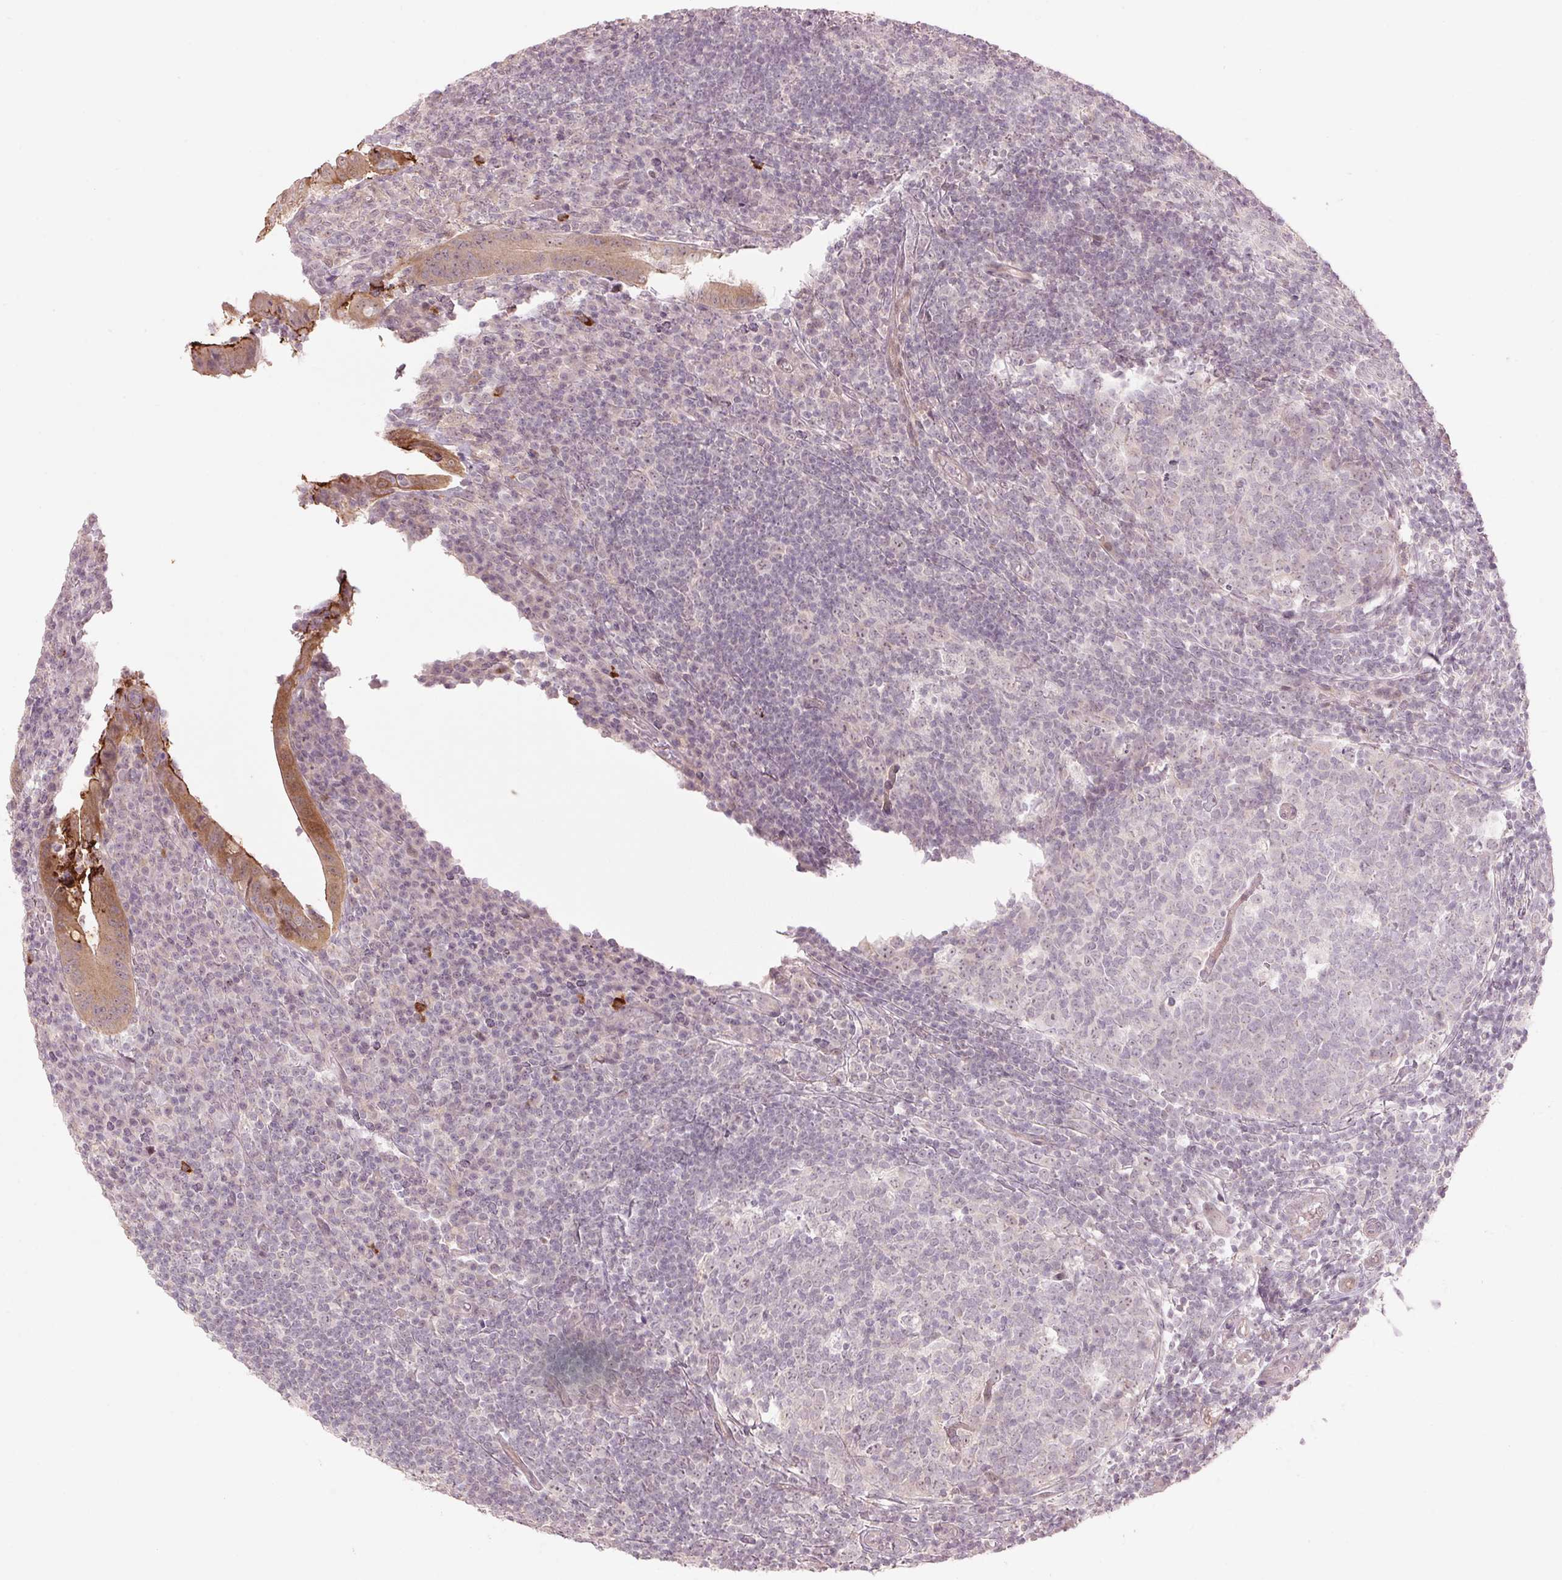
{"staining": {"intensity": "moderate", "quantity": ">75%", "location": "cytoplasmic/membranous"}, "tissue": "appendix", "cell_type": "Glandular cells", "image_type": "normal", "snomed": [{"axis": "morphology", "description": "Normal tissue, NOS"}, {"axis": "topography", "description": "Appendix"}], "caption": "Immunohistochemical staining of benign appendix demonstrates medium levels of moderate cytoplasmic/membranous positivity in about >75% of glandular cells.", "gene": "TMED6", "patient": {"sex": "male", "age": 18}}